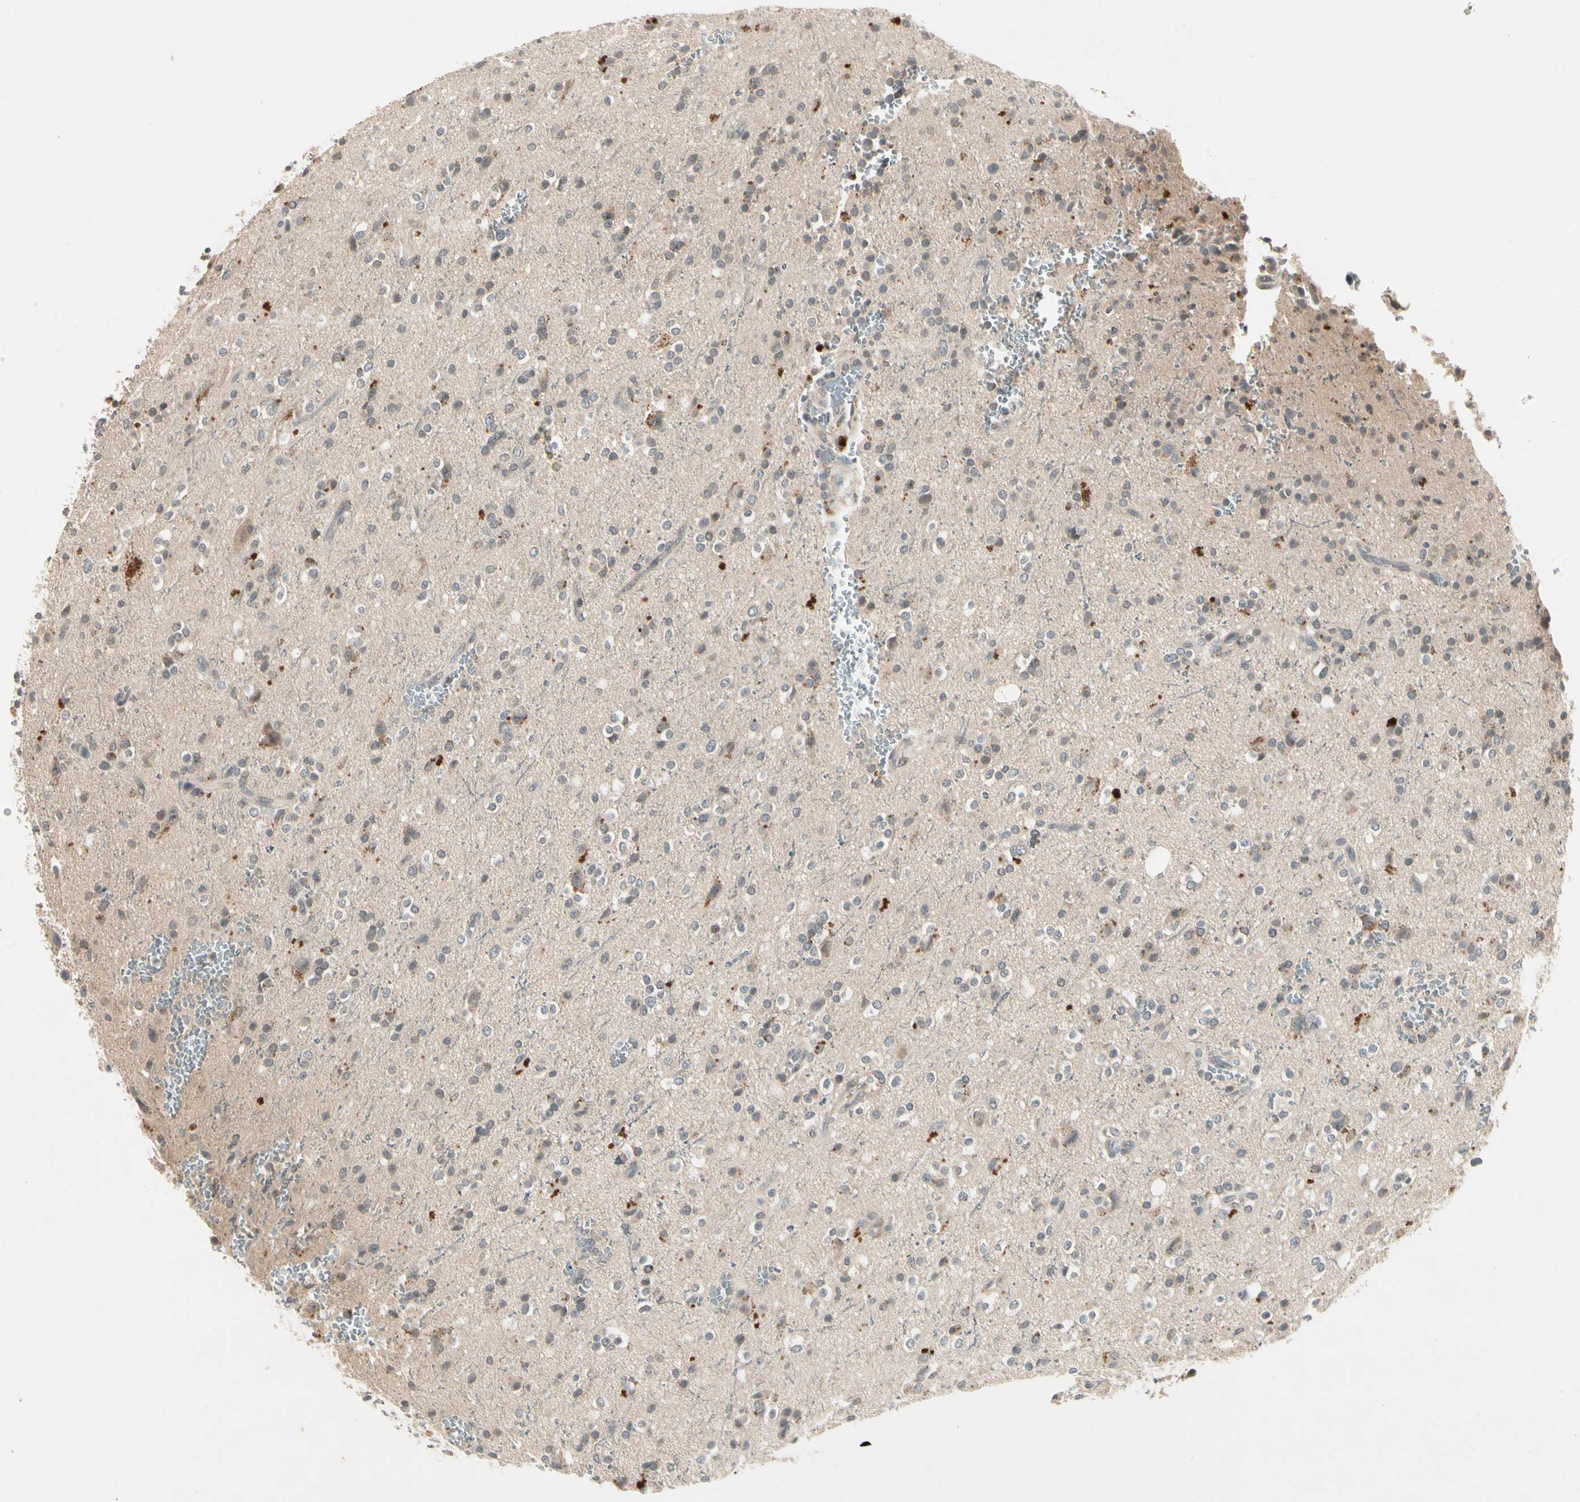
{"staining": {"intensity": "weak", "quantity": "<25%", "location": "cytoplasmic/membranous"}, "tissue": "glioma", "cell_type": "Tumor cells", "image_type": "cancer", "snomed": [{"axis": "morphology", "description": "Glioma, malignant, High grade"}, {"axis": "topography", "description": "Brain"}], "caption": "This is an IHC micrograph of glioma. There is no expression in tumor cells.", "gene": "CCL4", "patient": {"sex": "male", "age": 47}}